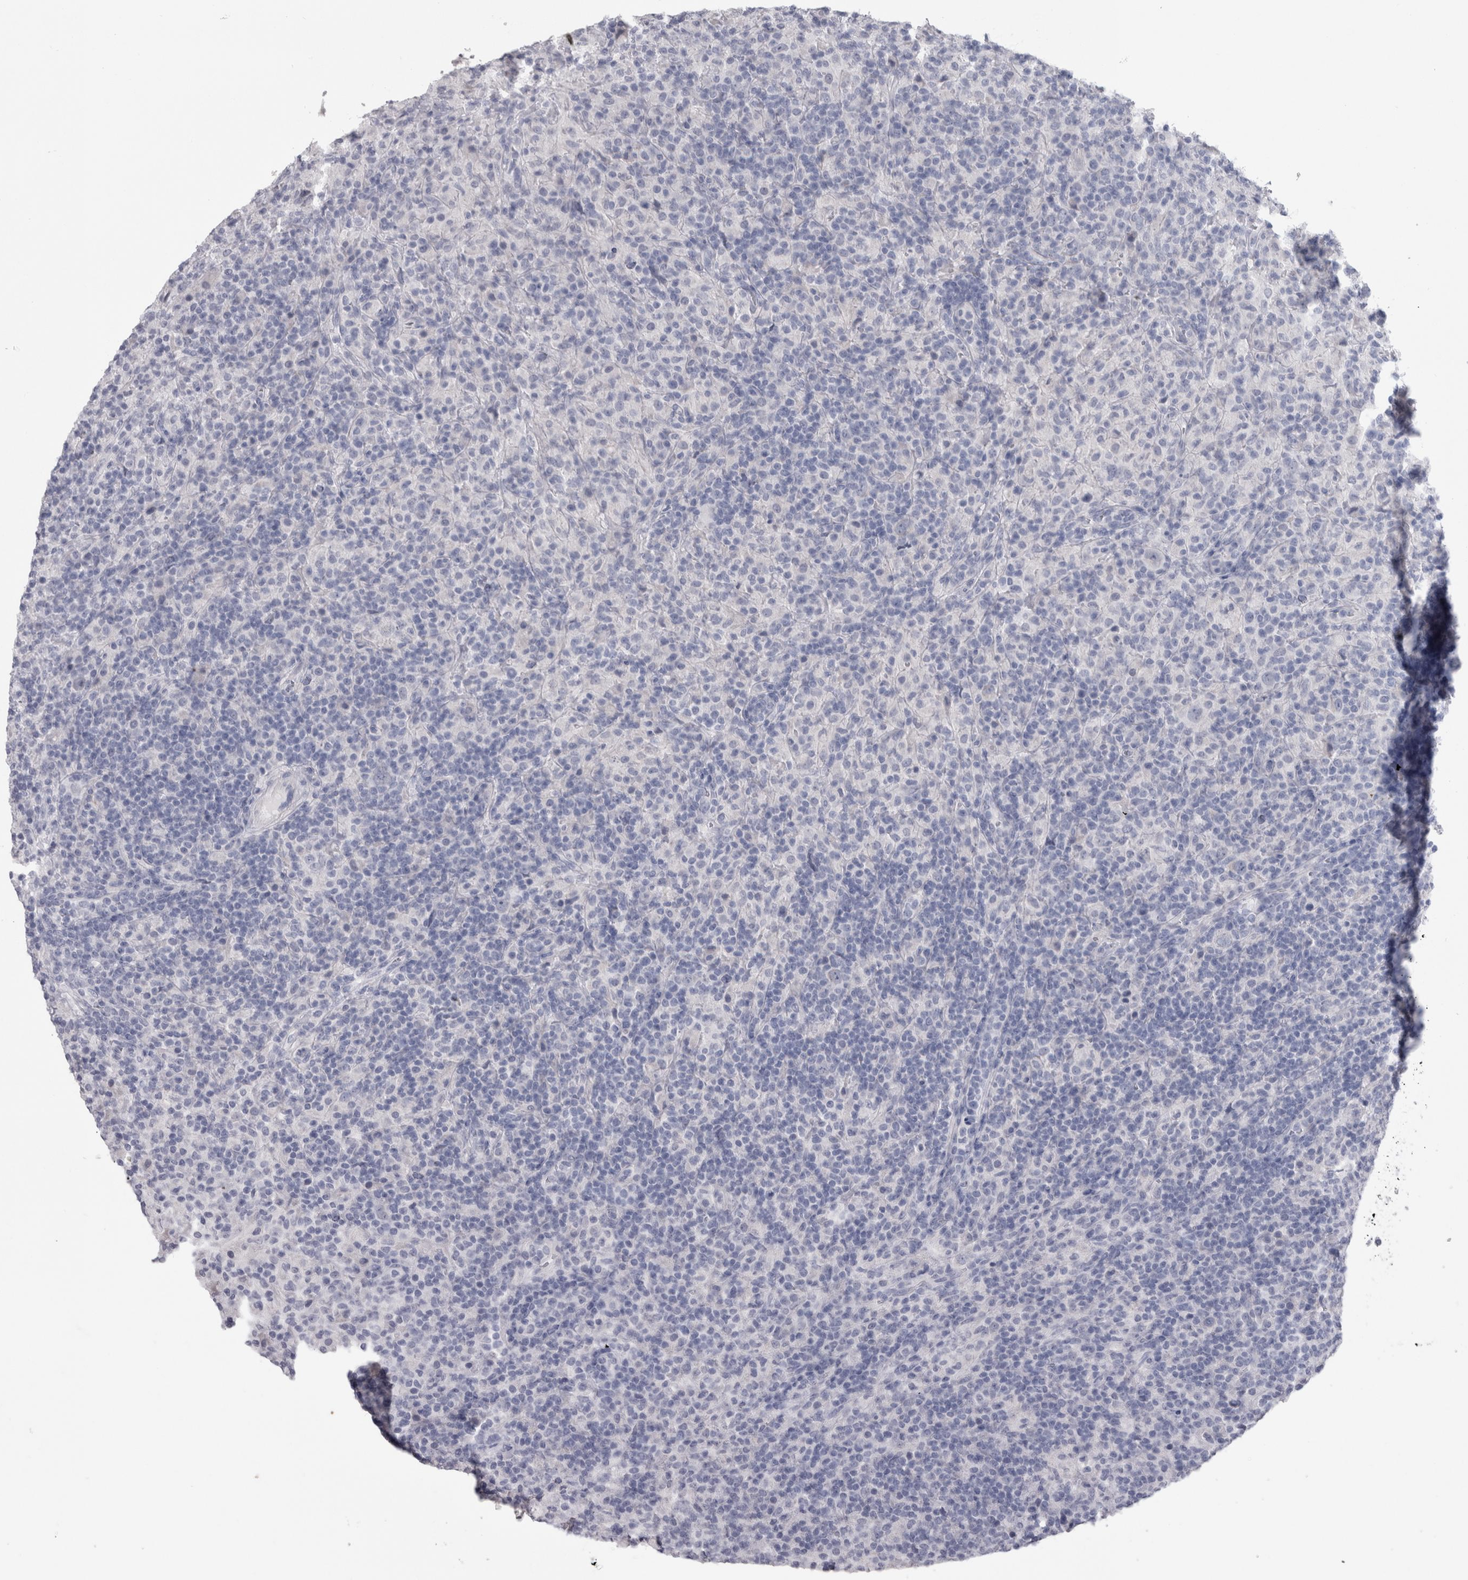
{"staining": {"intensity": "negative", "quantity": "none", "location": "none"}, "tissue": "lymphoma", "cell_type": "Tumor cells", "image_type": "cancer", "snomed": [{"axis": "morphology", "description": "Hodgkin's disease, NOS"}, {"axis": "topography", "description": "Lymph node"}], "caption": "Hodgkin's disease stained for a protein using IHC demonstrates no expression tumor cells.", "gene": "MSMB", "patient": {"sex": "male", "age": 70}}